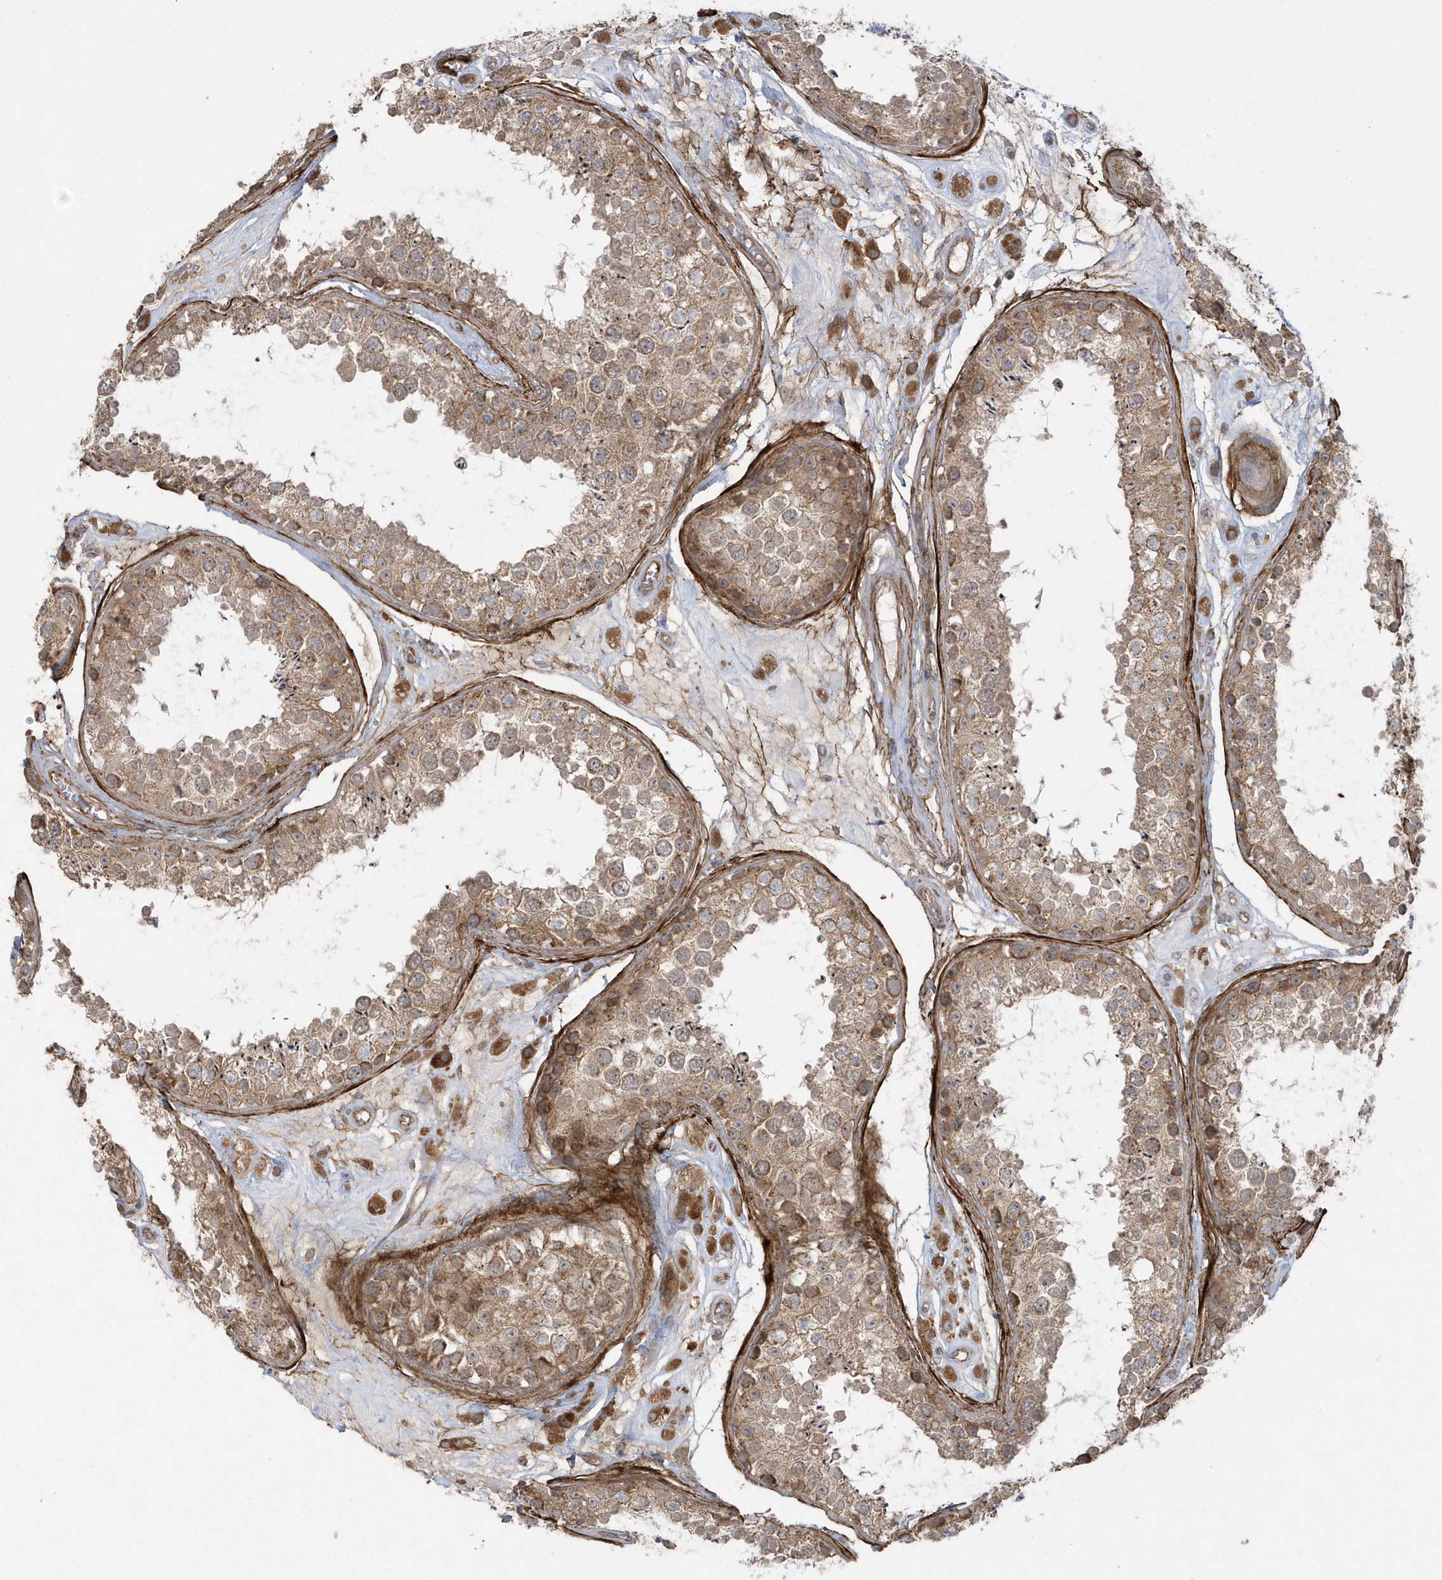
{"staining": {"intensity": "moderate", "quantity": ">75%", "location": "cytoplasmic/membranous"}, "tissue": "testis", "cell_type": "Cells in seminiferous ducts", "image_type": "normal", "snomed": [{"axis": "morphology", "description": "Normal tissue, NOS"}, {"axis": "topography", "description": "Testis"}], "caption": "Moderate cytoplasmic/membranous staining for a protein is present in about >75% of cells in seminiferous ducts of benign testis using immunohistochemistry (IHC).", "gene": "ARMC8", "patient": {"sex": "male", "age": 25}}